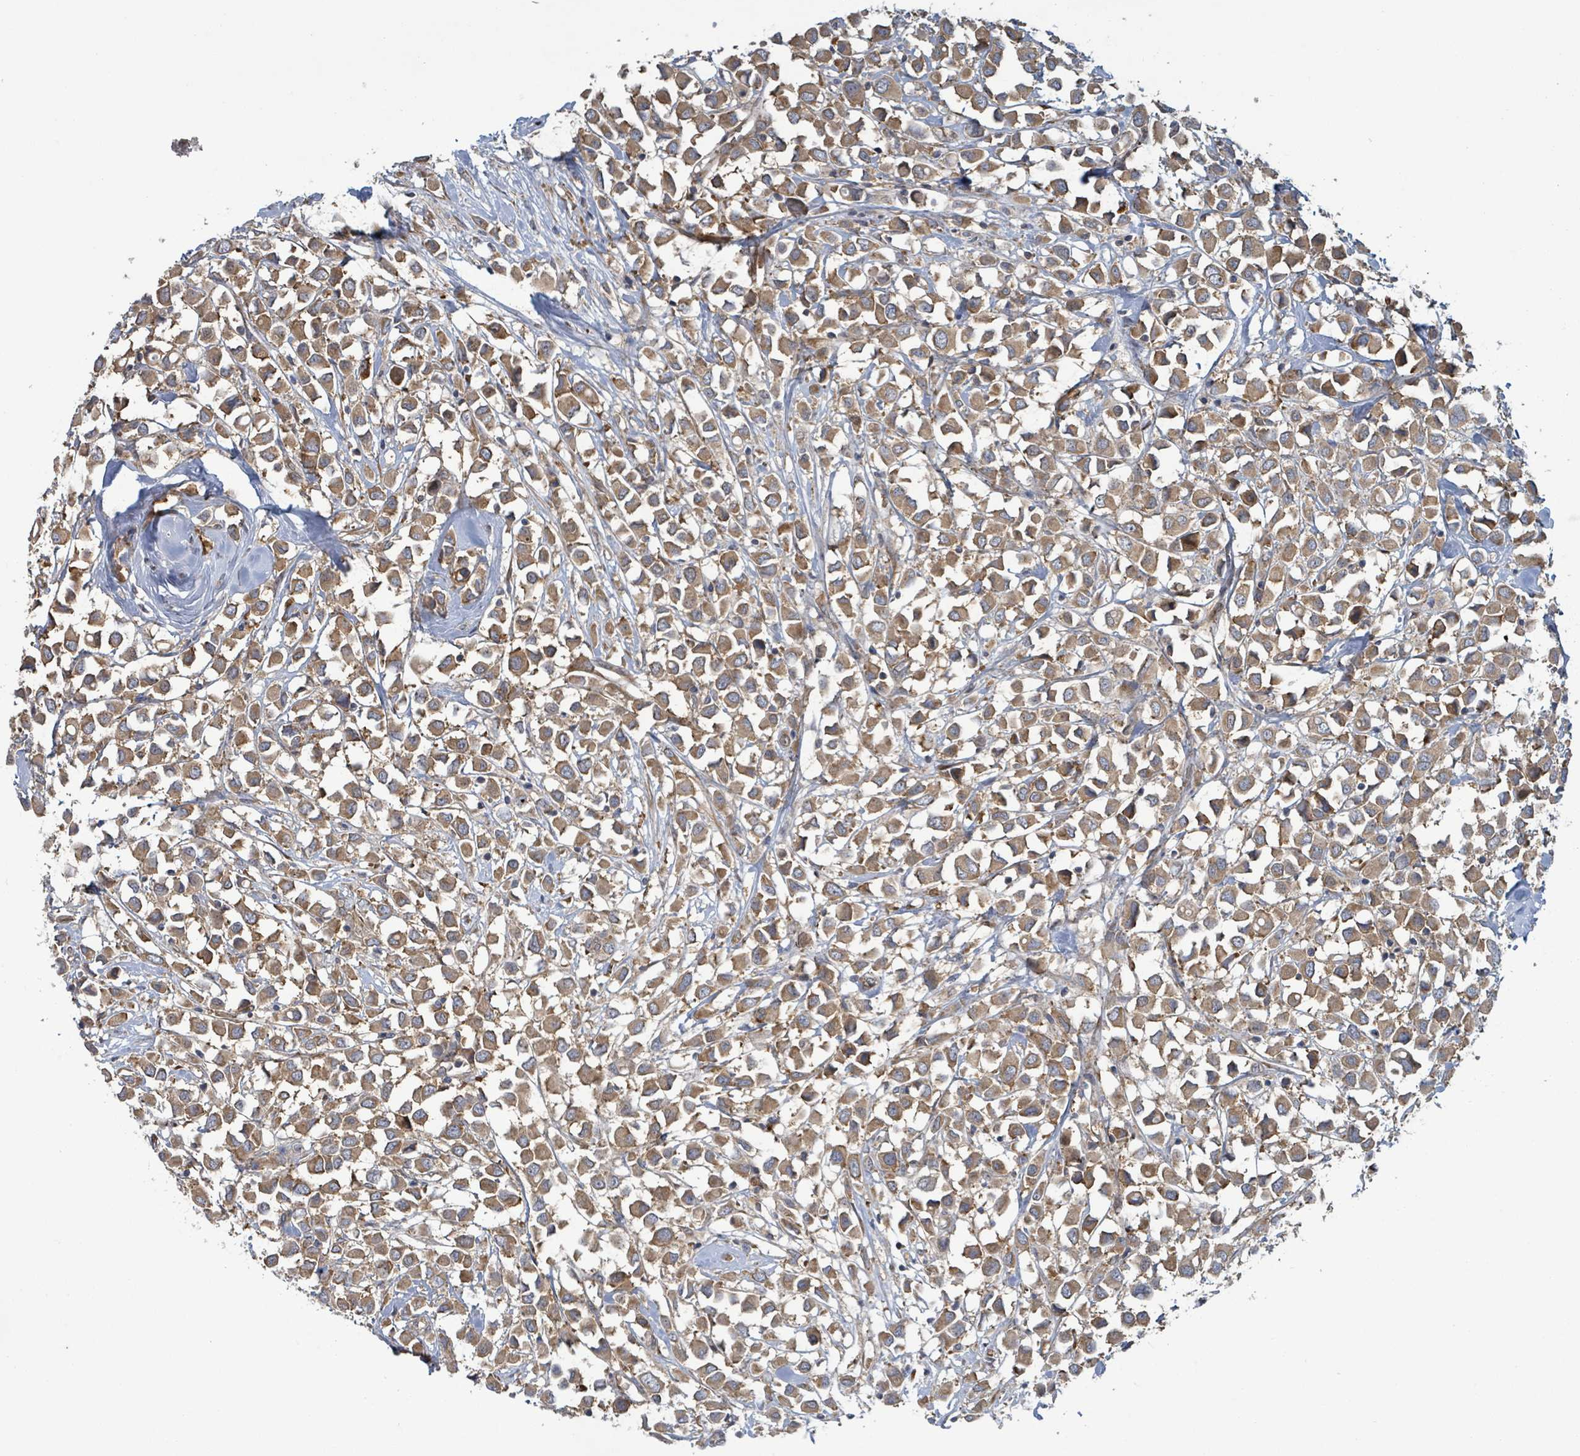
{"staining": {"intensity": "moderate", "quantity": ">75%", "location": "cytoplasmic/membranous"}, "tissue": "breast cancer", "cell_type": "Tumor cells", "image_type": "cancer", "snomed": [{"axis": "morphology", "description": "Duct carcinoma"}, {"axis": "topography", "description": "Breast"}], "caption": "Tumor cells show medium levels of moderate cytoplasmic/membranous positivity in about >75% of cells in invasive ductal carcinoma (breast). The staining is performed using DAB (3,3'-diaminobenzidine) brown chromogen to label protein expression. The nuclei are counter-stained blue using hematoxylin.", "gene": "OR51E1", "patient": {"sex": "female", "age": 61}}